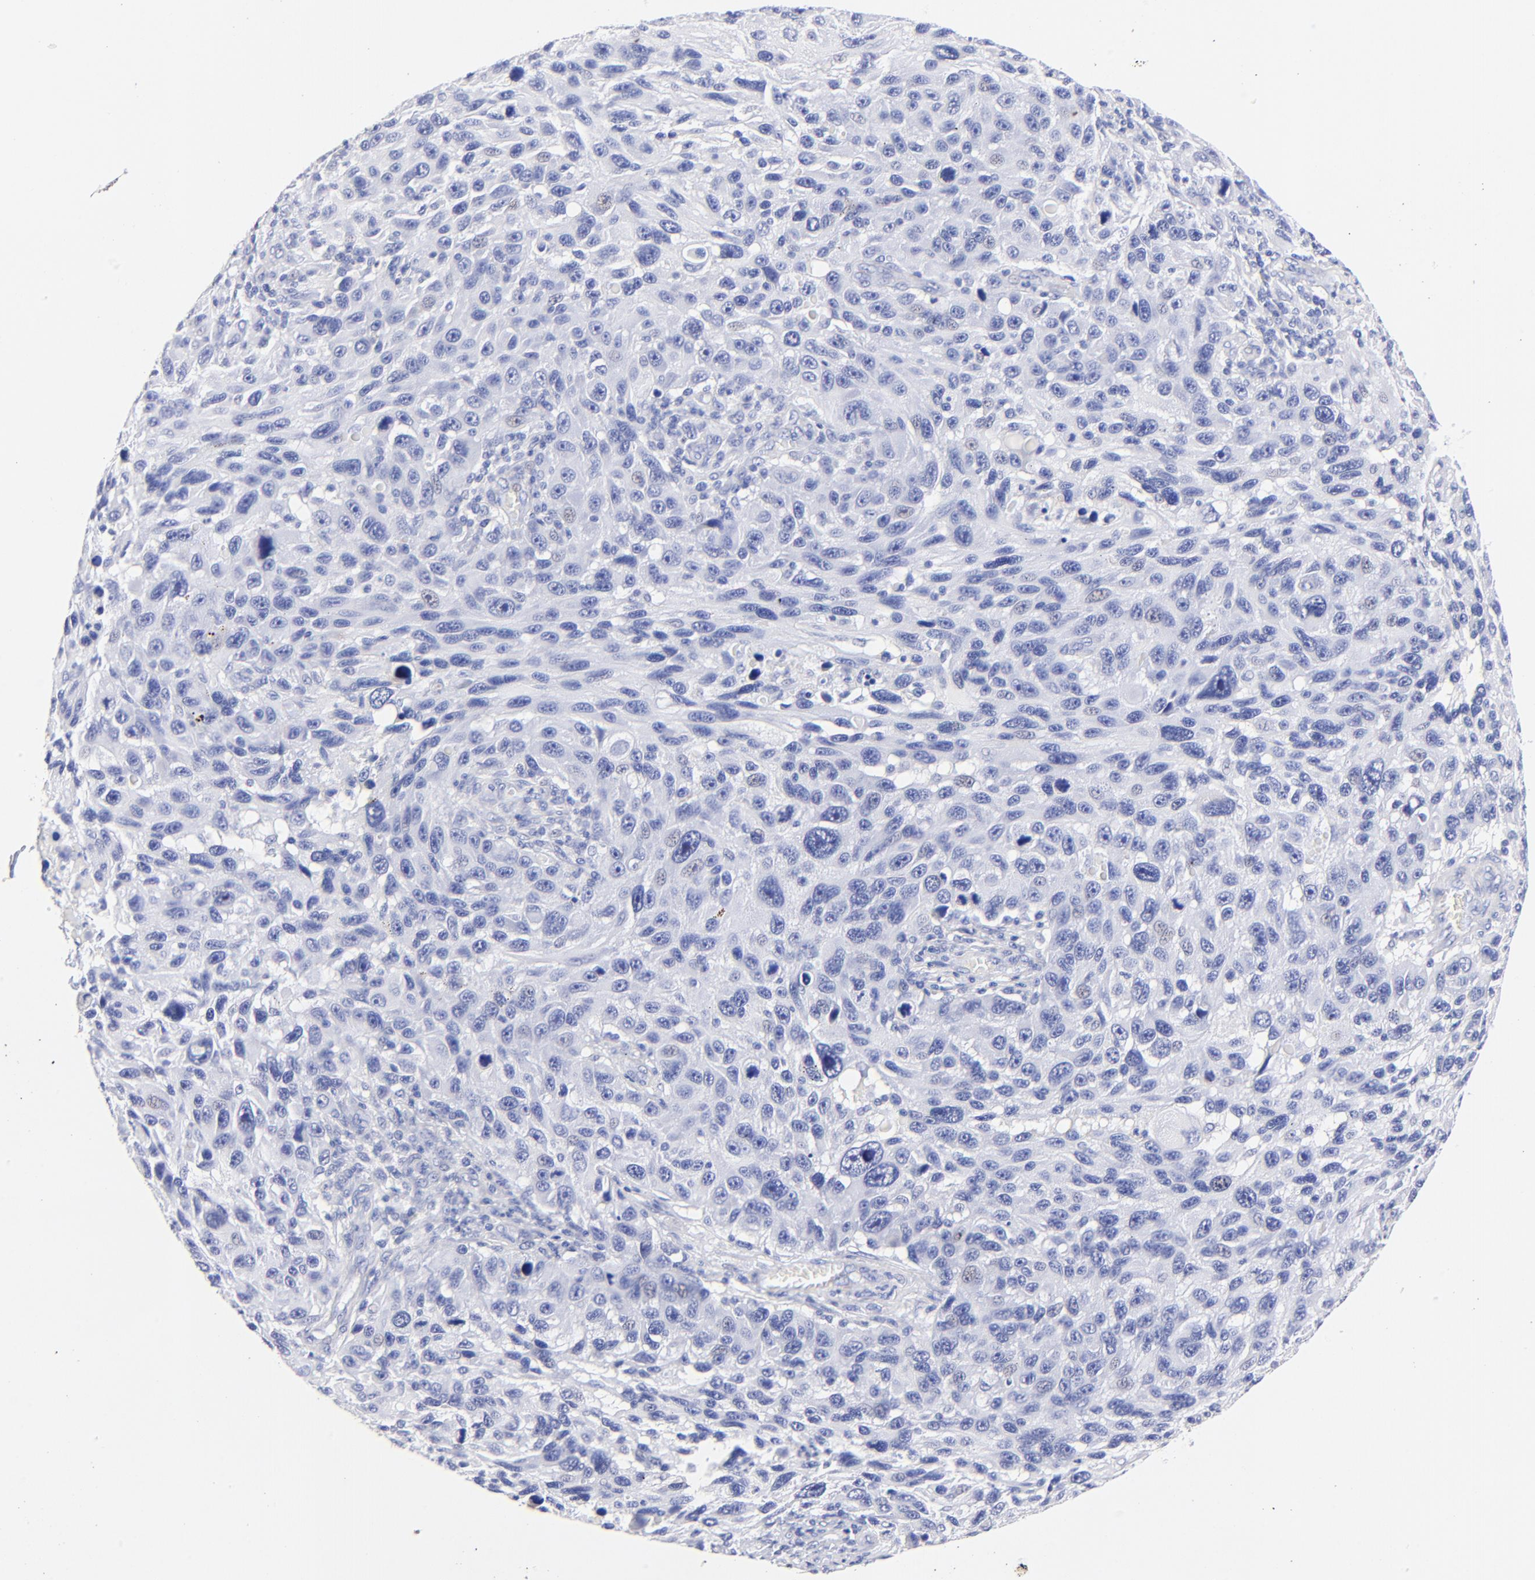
{"staining": {"intensity": "negative", "quantity": "none", "location": "none"}, "tissue": "melanoma", "cell_type": "Tumor cells", "image_type": "cancer", "snomed": [{"axis": "morphology", "description": "Malignant melanoma, NOS"}, {"axis": "topography", "description": "Skin"}], "caption": "Protein analysis of malignant melanoma demonstrates no significant positivity in tumor cells.", "gene": "HORMAD2", "patient": {"sex": "male", "age": 53}}